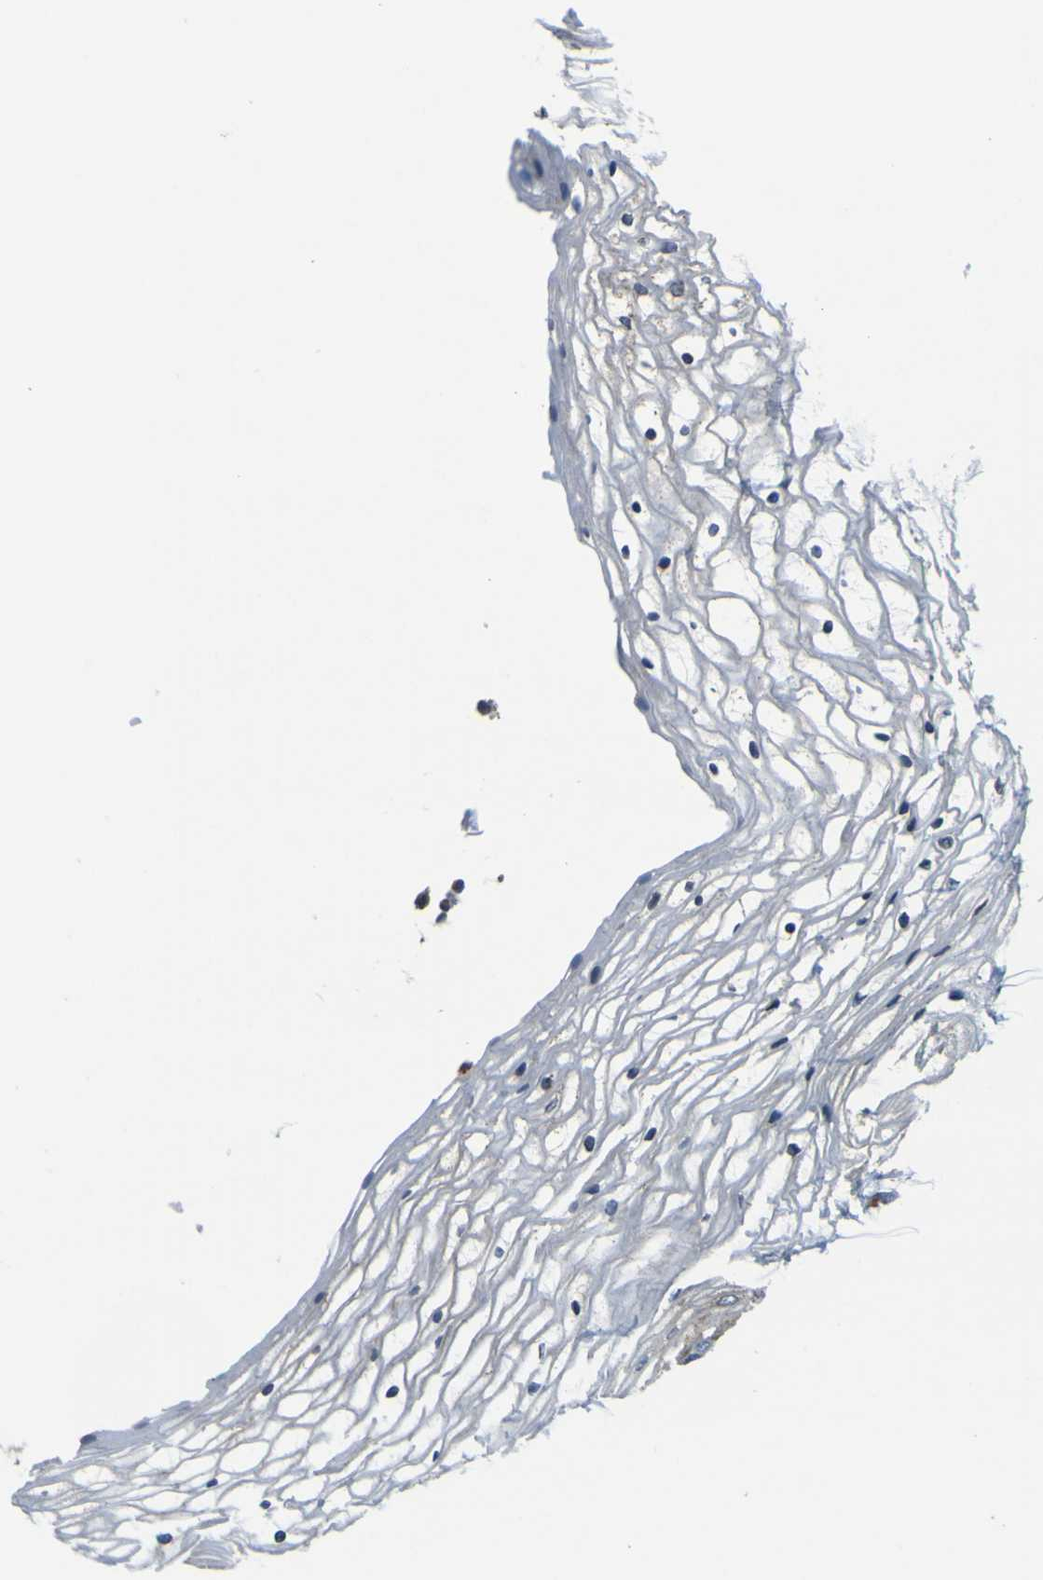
{"staining": {"intensity": "moderate", "quantity": "25%-75%", "location": "cytoplasmic/membranous"}, "tissue": "vagina", "cell_type": "Squamous epithelial cells", "image_type": "normal", "snomed": [{"axis": "morphology", "description": "Normal tissue, NOS"}, {"axis": "topography", "description": "Vagina"}], "caption": "Immunohistochemical staining of unremarkable human vagina shows medium levels of moderate cytoplasmic/membranous staining in approximately 25%-75% of squamous epithelial cells. Nuclei are stained in blue.", "gene": "STIM1", "patient": {"sex": "female", "age": 34}}